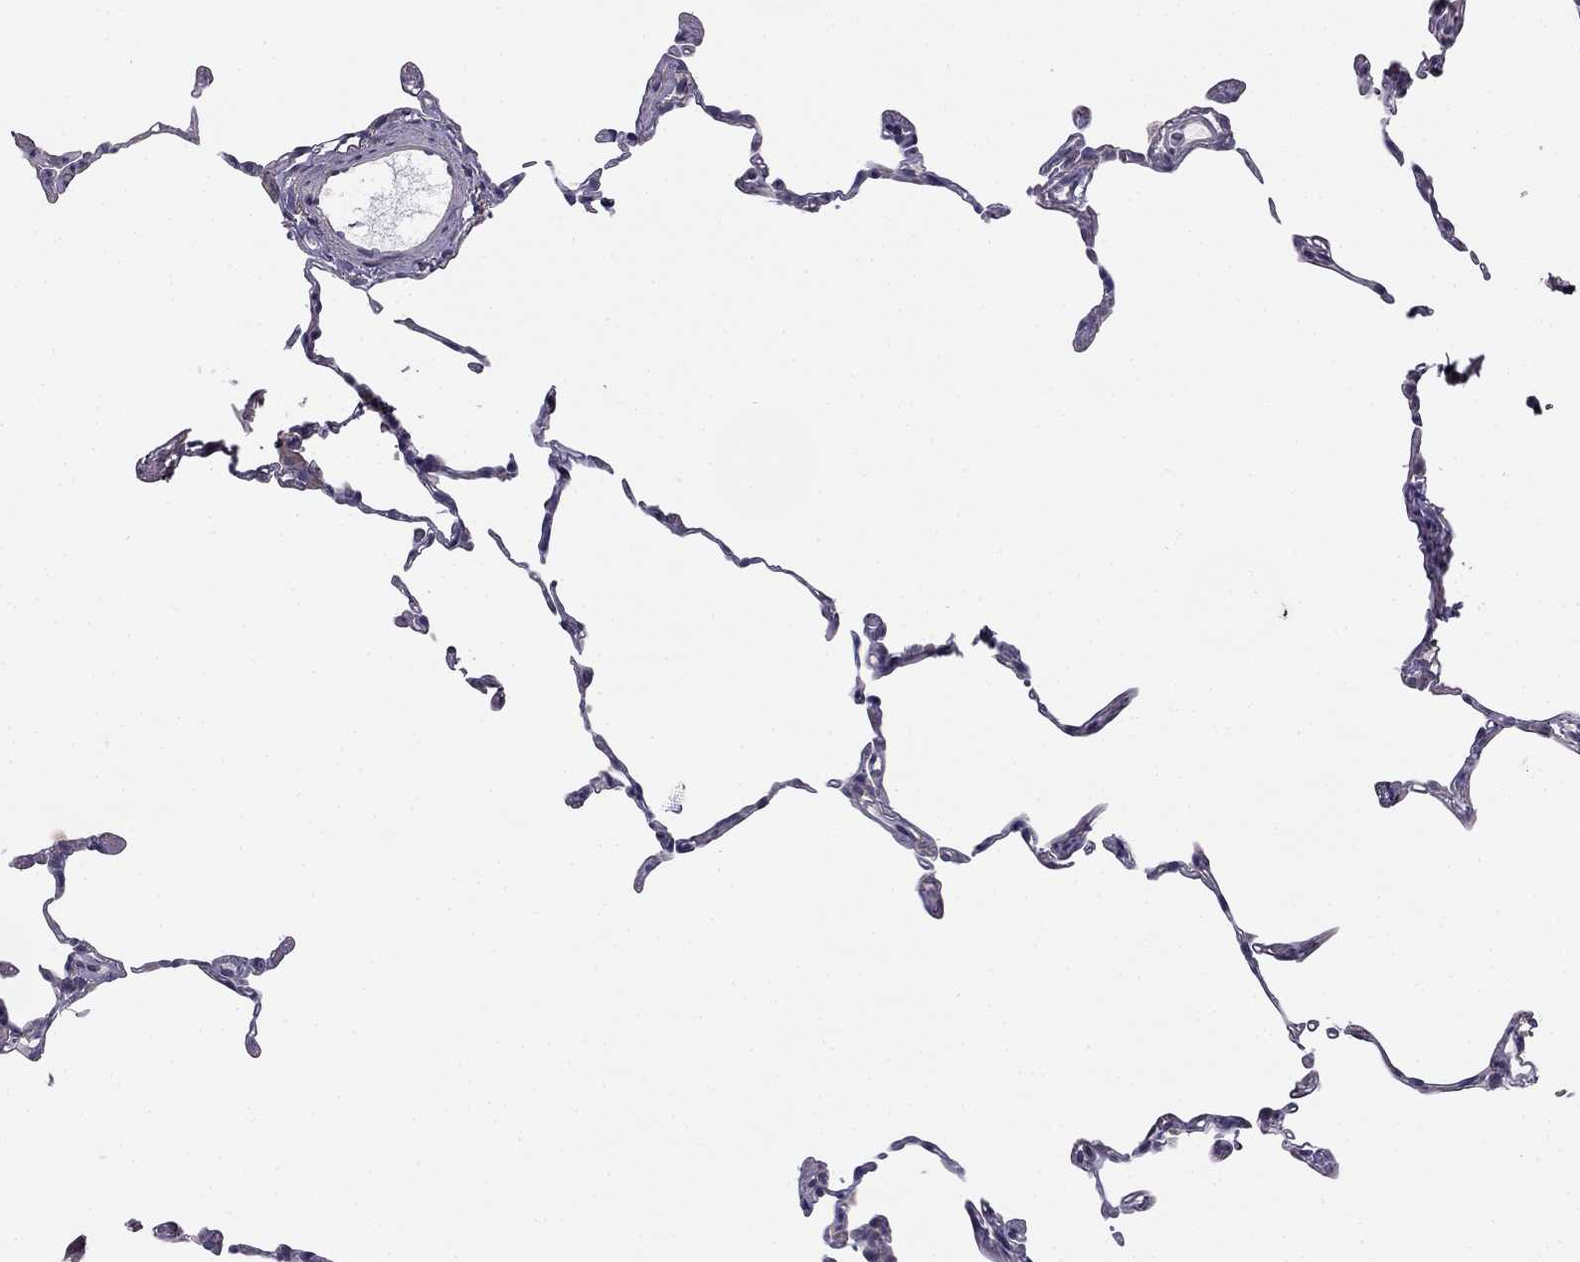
{"staining": {"intensity": "negative", "quantity": "none", "location": "none"}, "tissue": "lung", "cell_type": "Alveolar cells", "image_type": "normal", "snomed": [{"axis": "morphology", "description": "Normal tissue, NOS"}, {"axis": "topography", "description": "Lung"}], "caption": "This is an immunohistochemistry (IHC) image of benign human lung. There is no positivity in alveolar cells.", "gene": "HSFX1", "patient": {"sex": "female", "age": 57}}